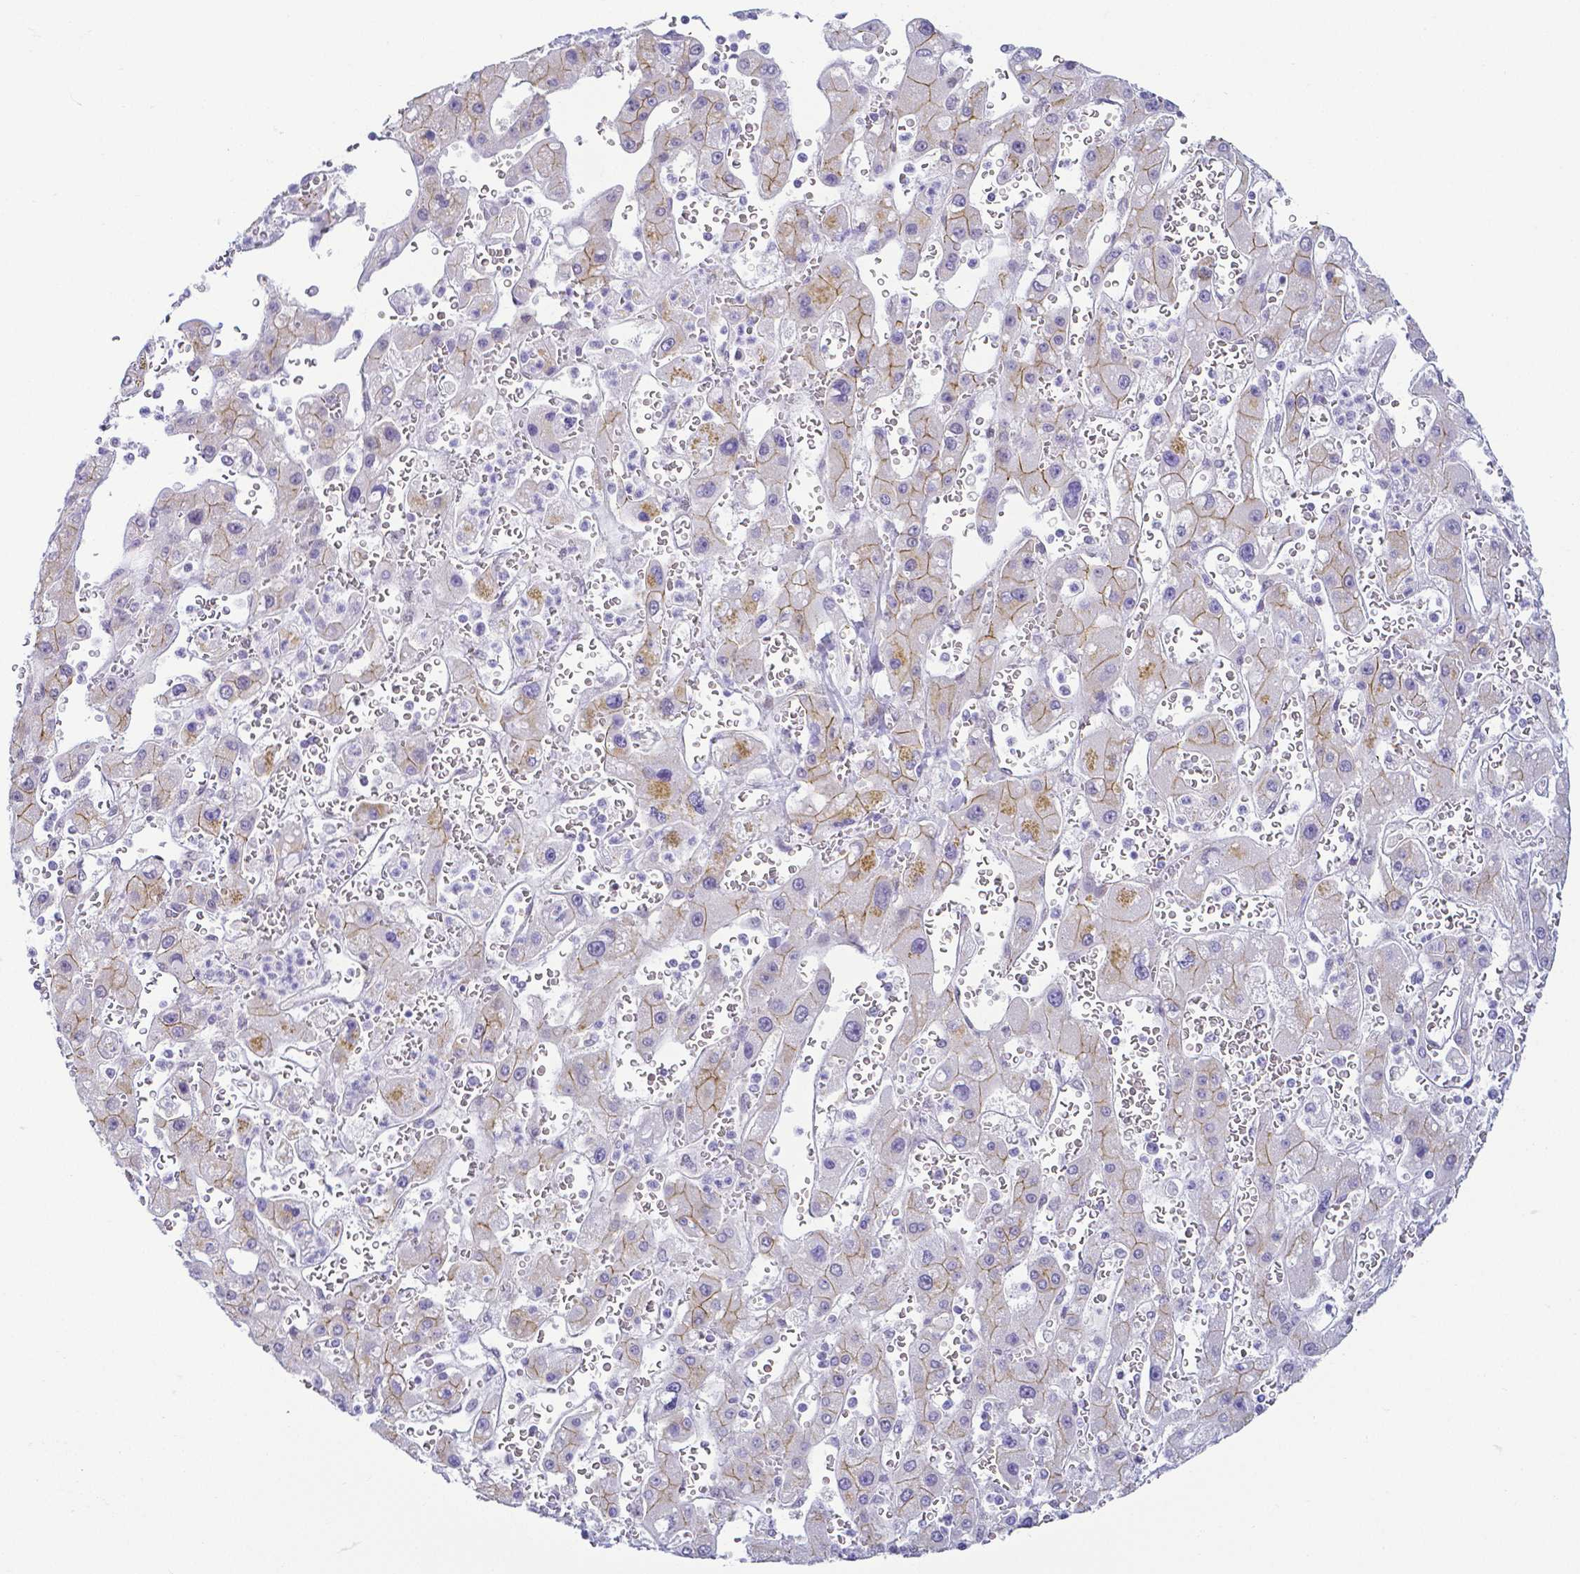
{"staining": {"intensity": "moderate", "quantity": "25%-75%", "location": "cytoplasmic/membranous"}, "tissue": "liver cancer", "cell_type": "Tumor cells", "image_type": "cancer", "snomed": [{"axis": "morphology", "description": "Carcinoma, Hepatocellular, NOS"}, {"axis": "topography", "description": "Liver"}], "caption": "An image of liver cancer (hepatocellular carcinoma) stained for a protein demonstrates moderate cytoplasmic/membranous brown staining in tumor cells. The staining was performed using DAB (3,3'-diaminobenzidine), with brown indicating positive protein expression. Nuclei are stained blue with hematoxylin.", "gene": "FAM83G", "patient": {"sex": "female", "age": 73}}